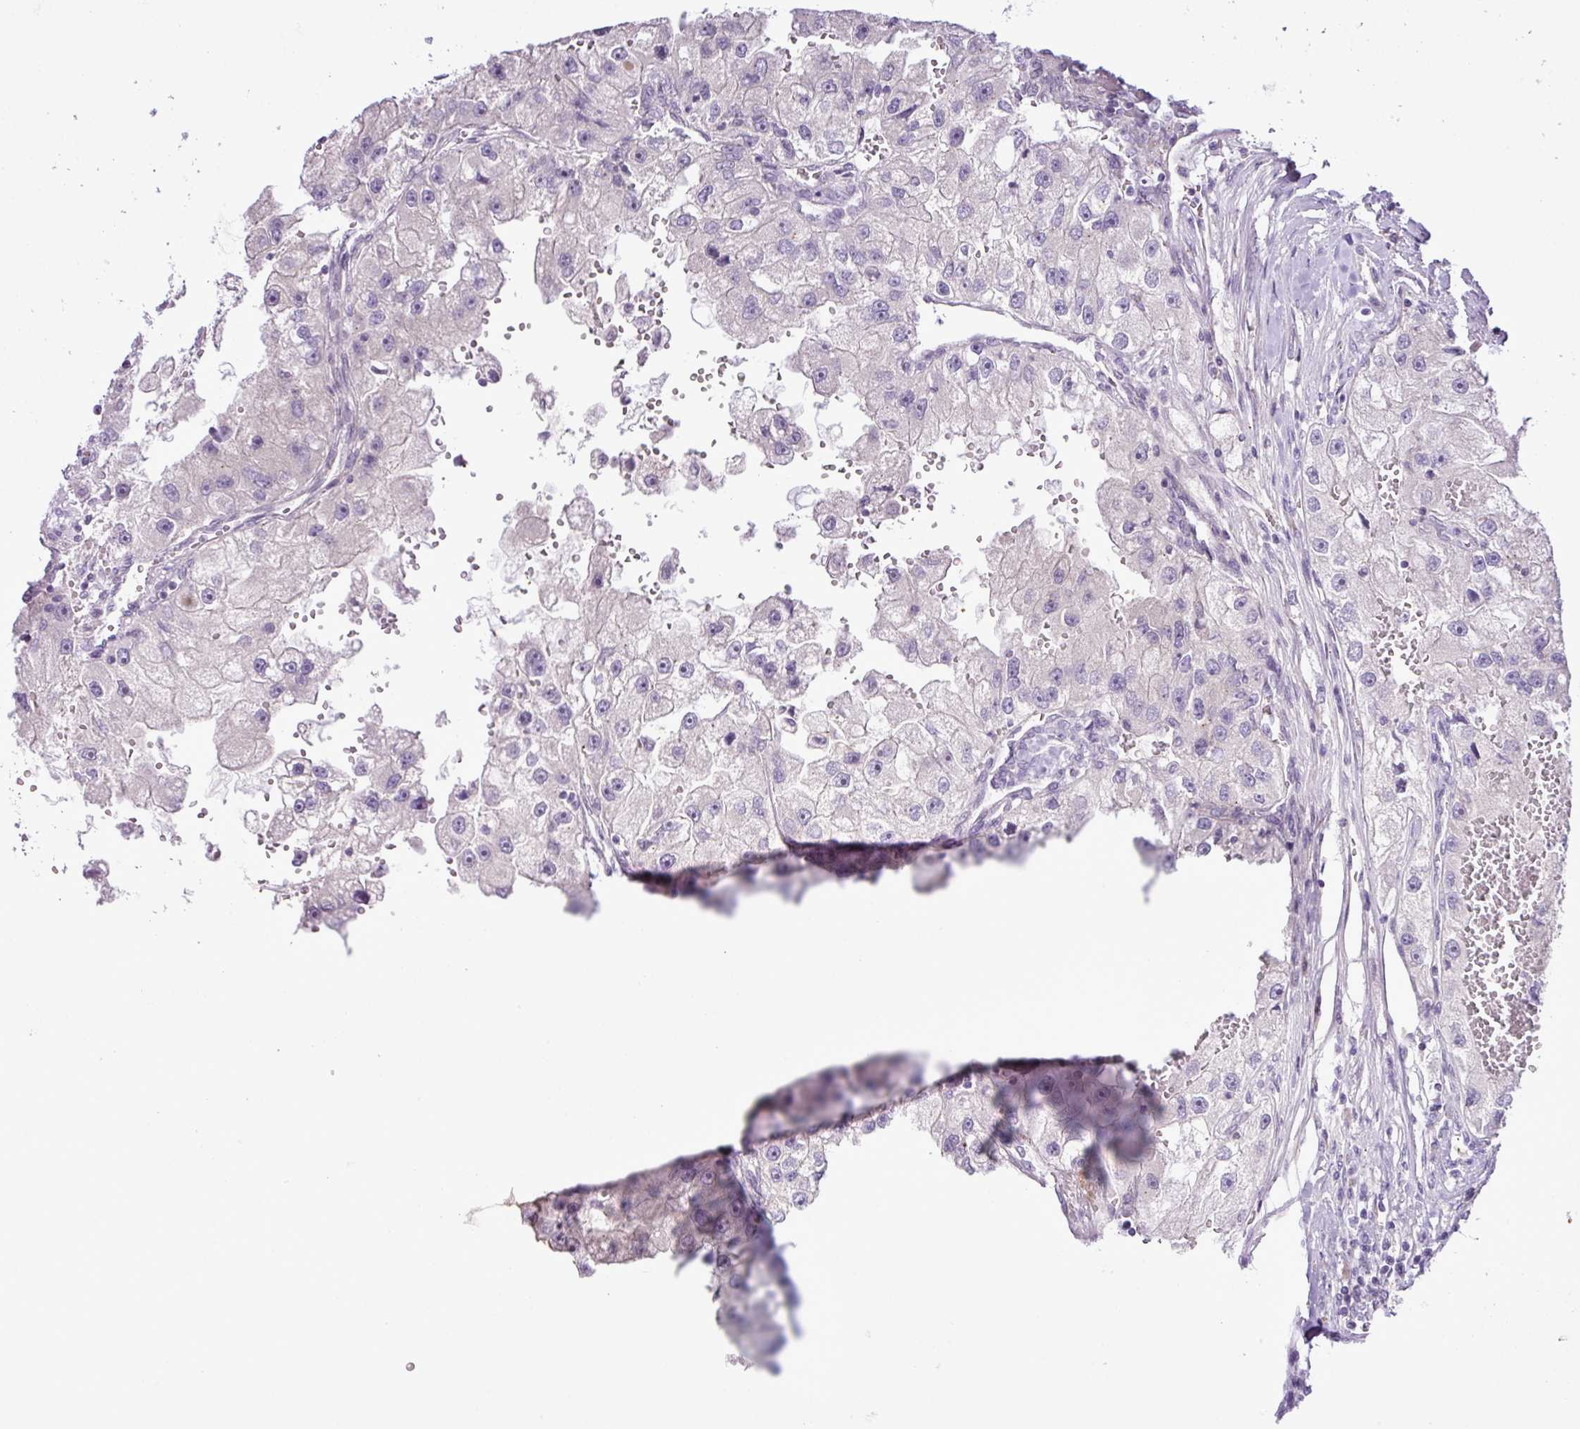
{"staining": {"intensity": "negative", "quantity": "none", "location": "none"}, "tissue": "renal cancer", "cell_type": "Tumor cells", "image_type": "cancer", "snomed": [{"axis": "morphology", "description": "Adenocarcinoma, NOS"}, {"axis": "topography", "description": "Kidney"}], "caption": "The image shows no significant positivity in tumor cells of renal adenocarcinoma.", "gene": "DNAJB13", "patient": {"sex": "male", "age": 63}}